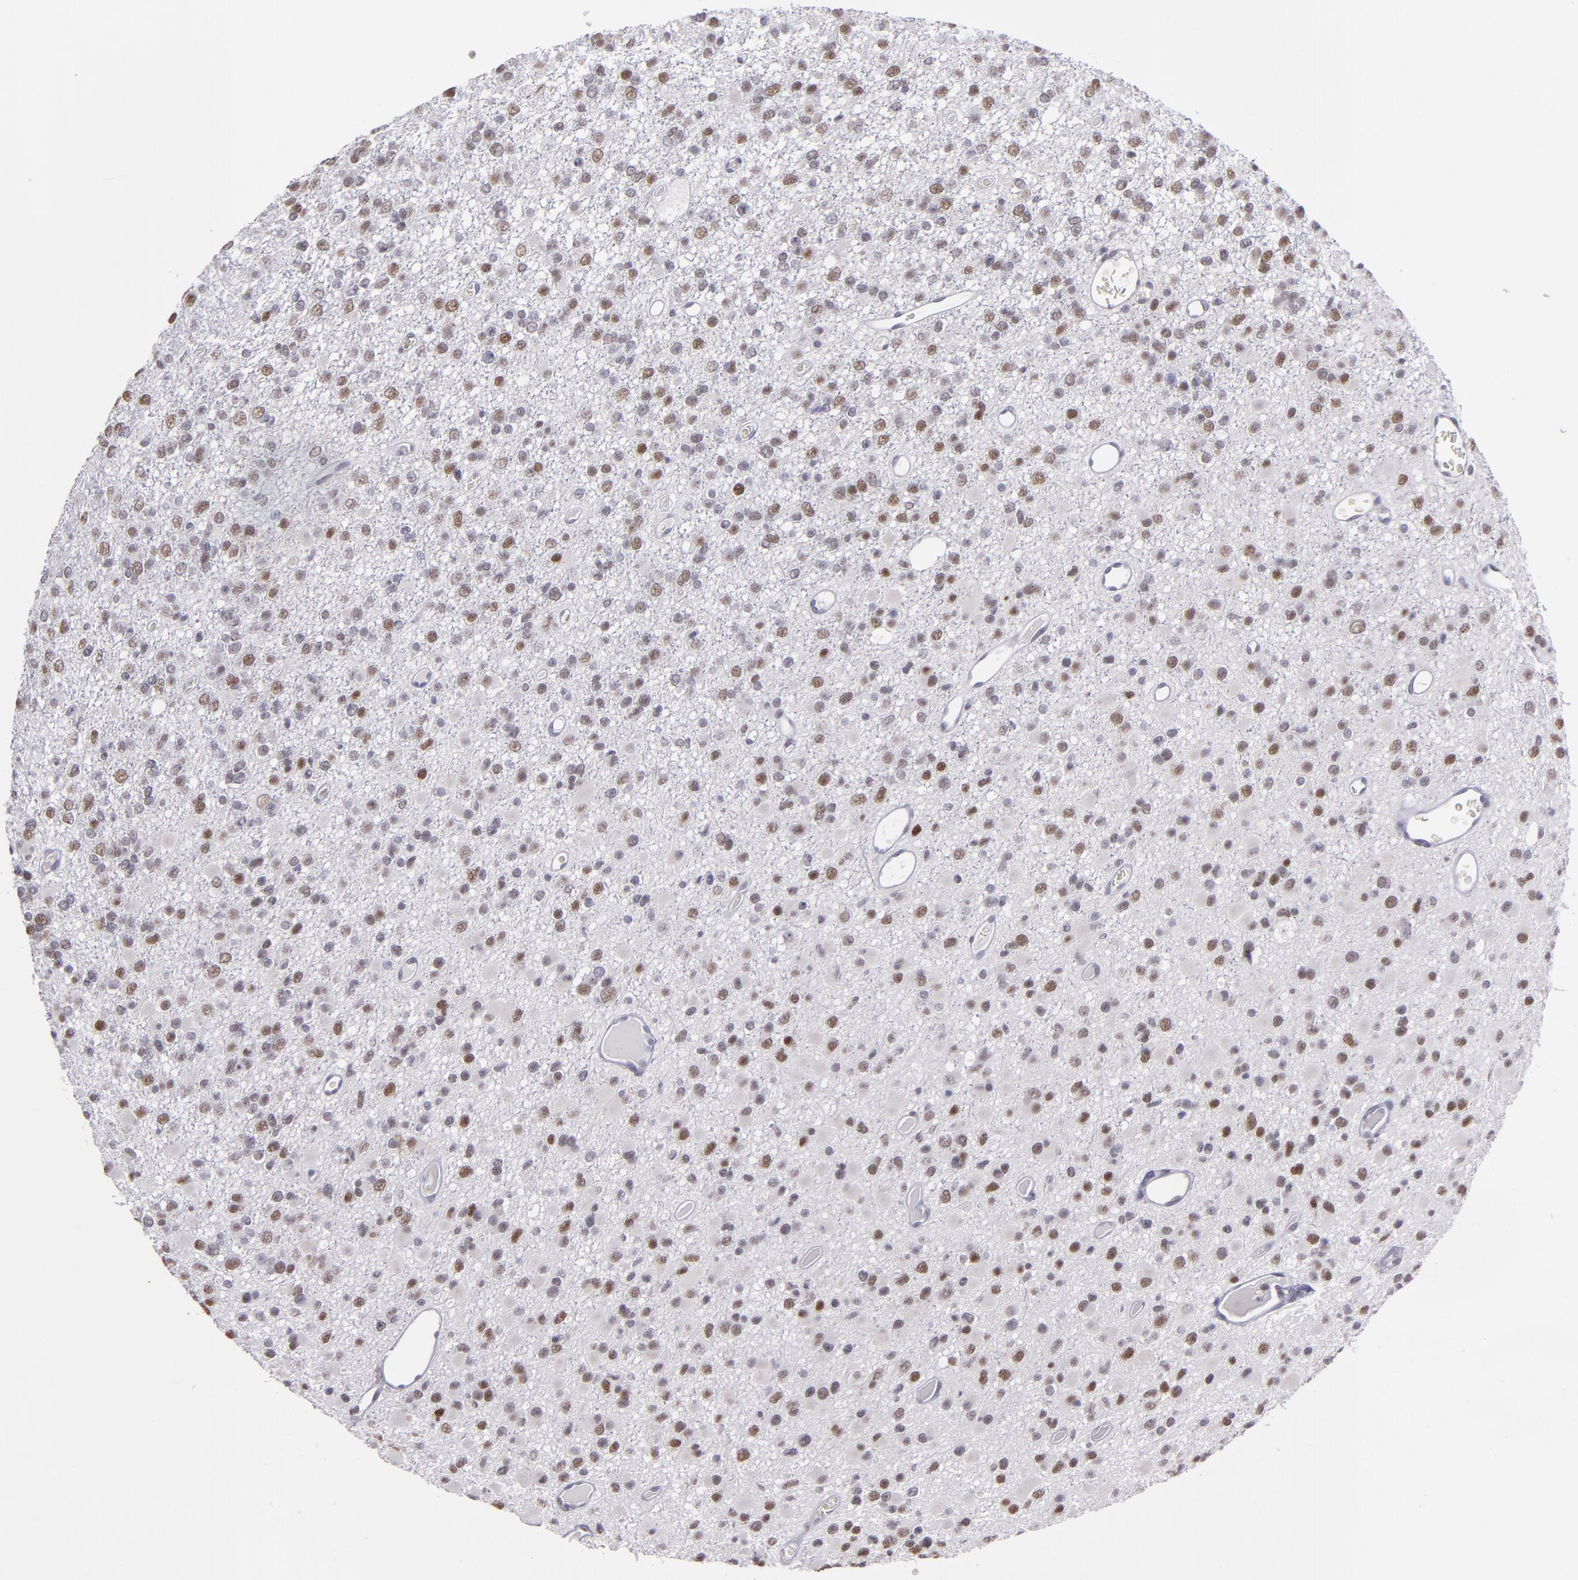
{"staining": {"intensity": "moderate", "quantity": "25%-75%", "location": "nuclear"}, "tissue": "glioma", "cell_type": "Tumor cells", "image_type": "cancer", "snomed": [{"axis": "morphology", "description": "Glioma, malignant, Low grade"}, {"axis": "topography", "description": "Brain"}], "caption": "This micrograph shows immunohistochemistry (IHC) staining of malignant glioma (low-grade), with medium moderate nuclear staining in approximately 25%-75% of tumor cells.", "gene": "OTUB2", "patient": {"sex": "male", "age": 42}}